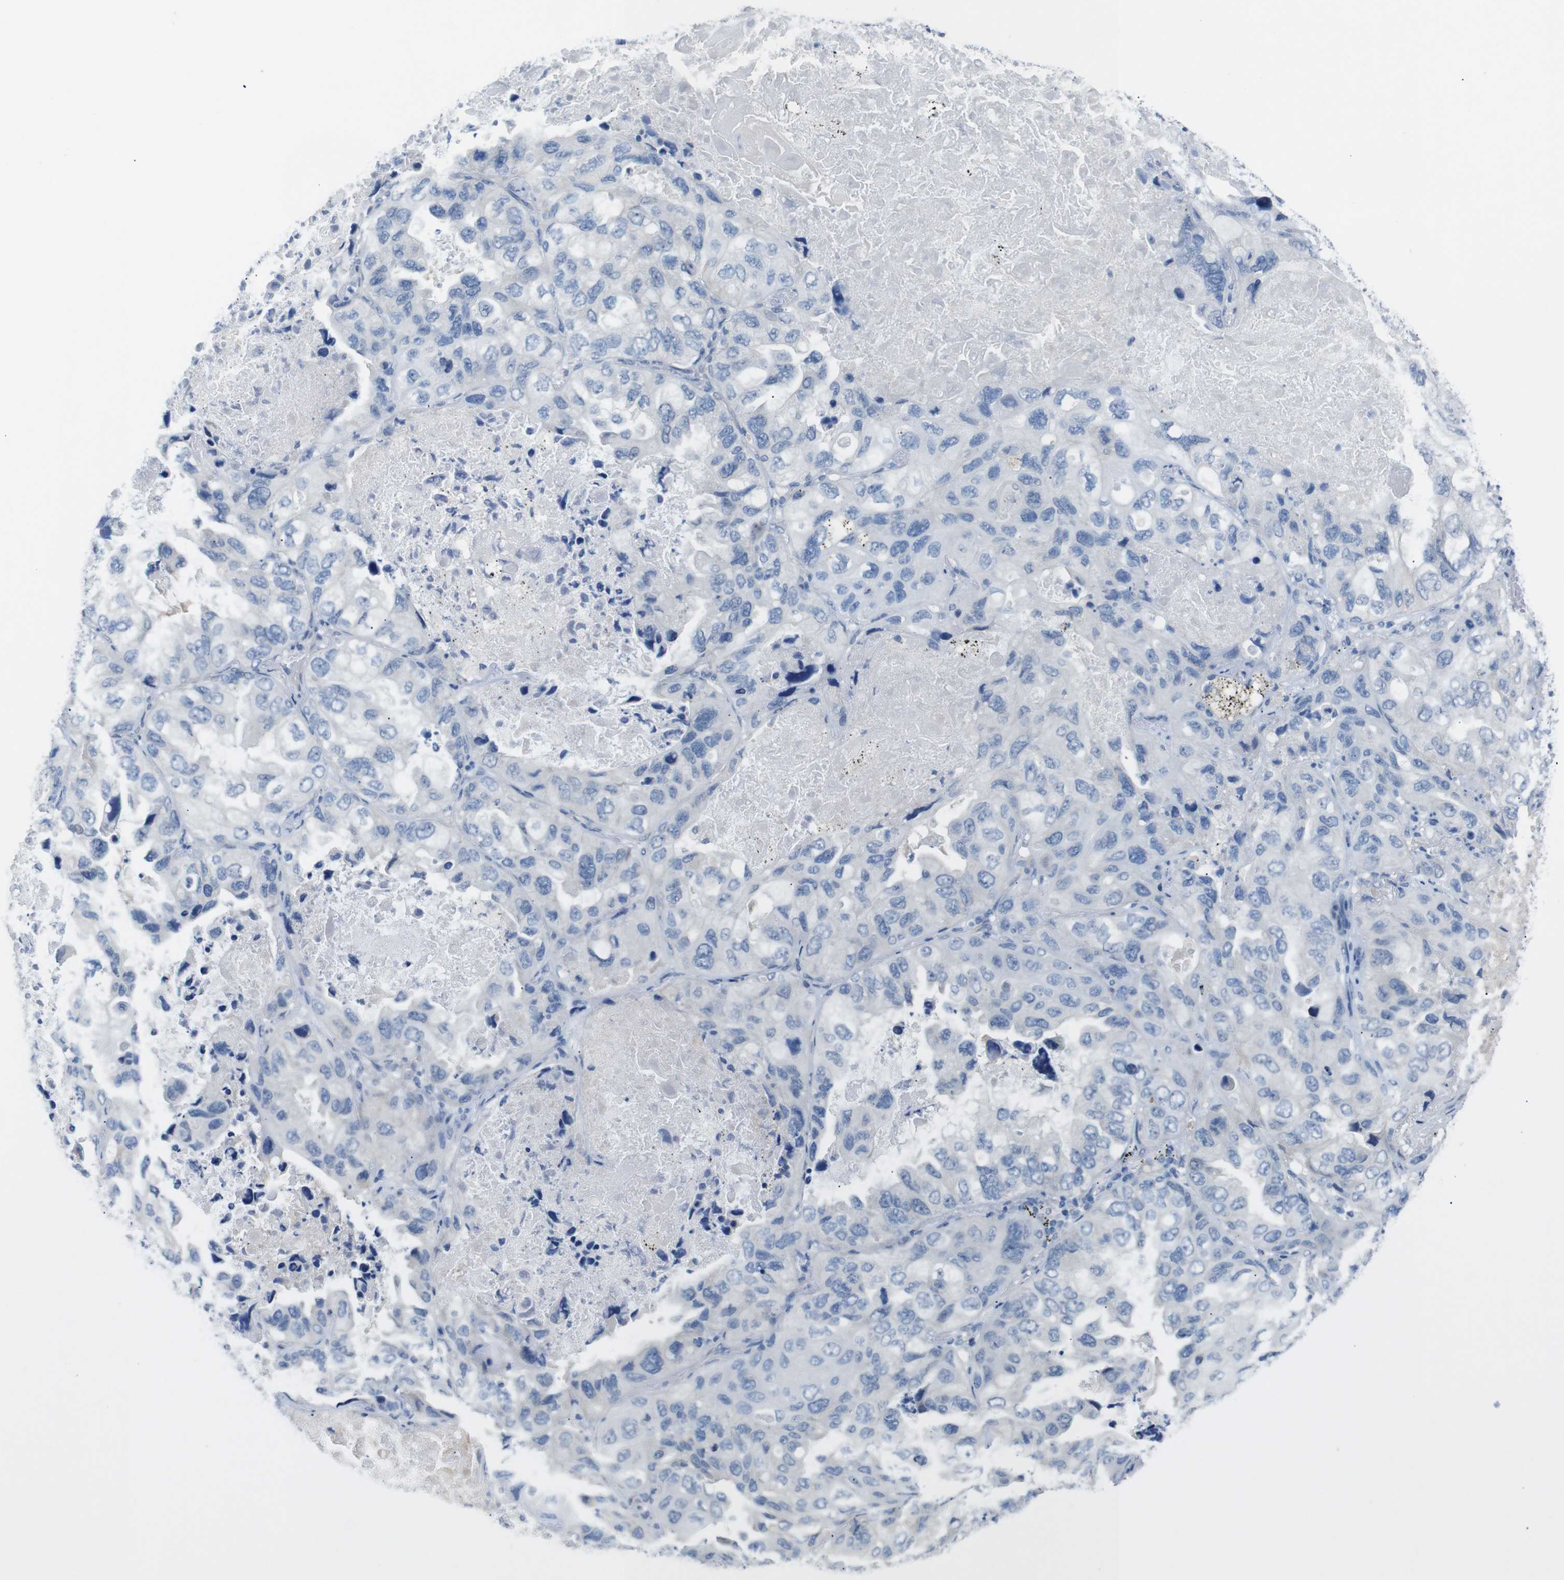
{"staining": {"intensity": "negative", "quantity": "none", "location": "none"}, "tissue": "lung cancer", "cell_type": "Tumor cells", "image_type": "cancer", "snomed": [{"axis": "morphology", "description": "Squamous cell carcinoma, NOS"}, {"axis": "topography", "description": "Lung"}], "caption": "The photomicrograph exhibits no significant staining in tumor cells of lung cancer (squamous cell carcinoma).", "gene": "CHRM5", "patient": {"sex": "female", "age": 73}}